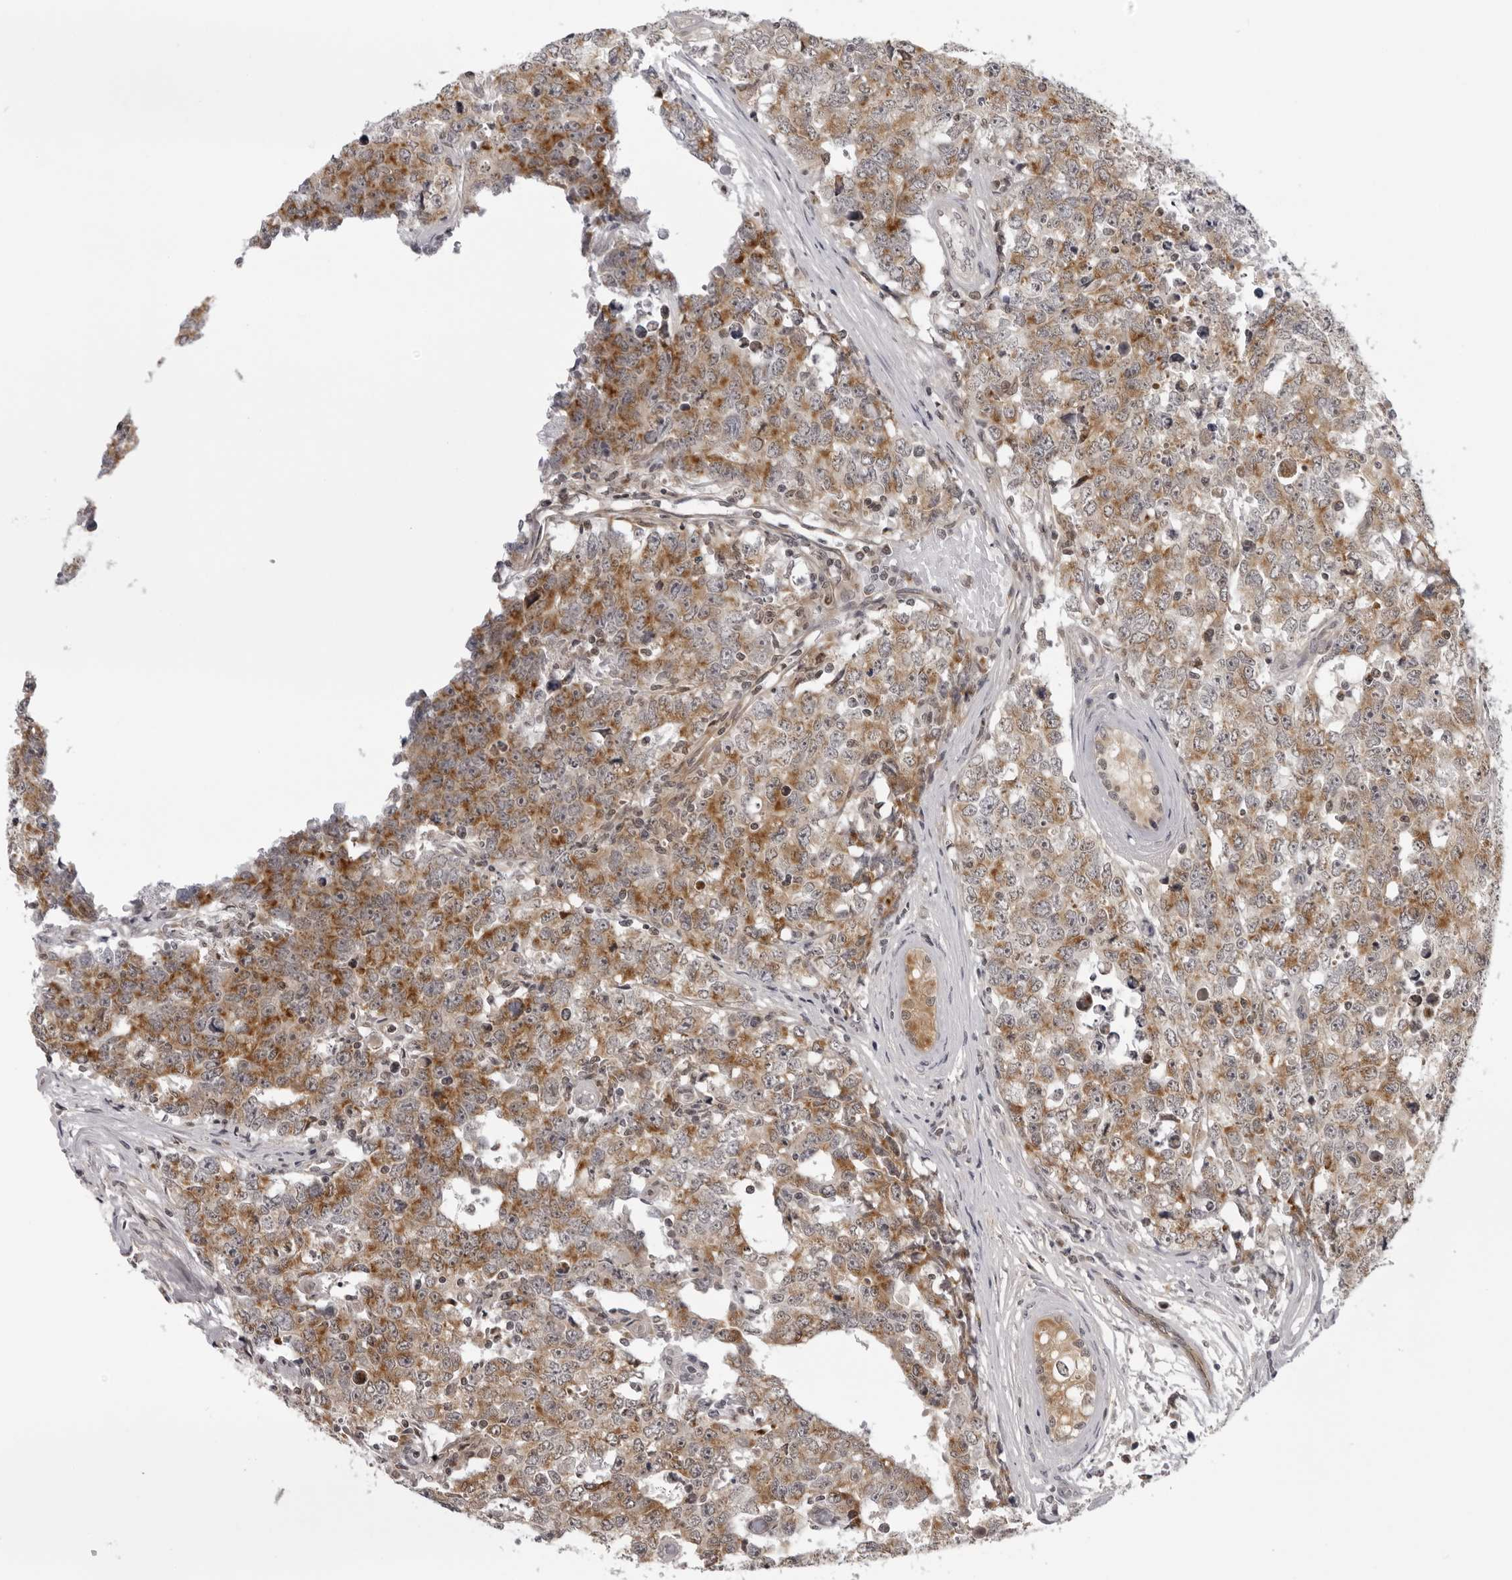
{"staining": {"intensity": "moderate", "quantity": ">75%", "location": "cytoplasmic/membranous"}, "tissue": "testis cancer", "cell_type": "Tumor cells", "image_type": "cancer", "snomed": [{"axis": "morphology", "description": "Carcinoma, Embryonal, NOS"}, {"axis": "topography", "description": "Testis"}], "caption": "Testis cancer (embryonal carcinoma) stained for a protein (brown) demonstrates moderate cytoplasmic/membranous positive expression in approximately >75% of tumor cells.", "gene": "MRPS15", "patient": {"sex": "male", "age": 28}}